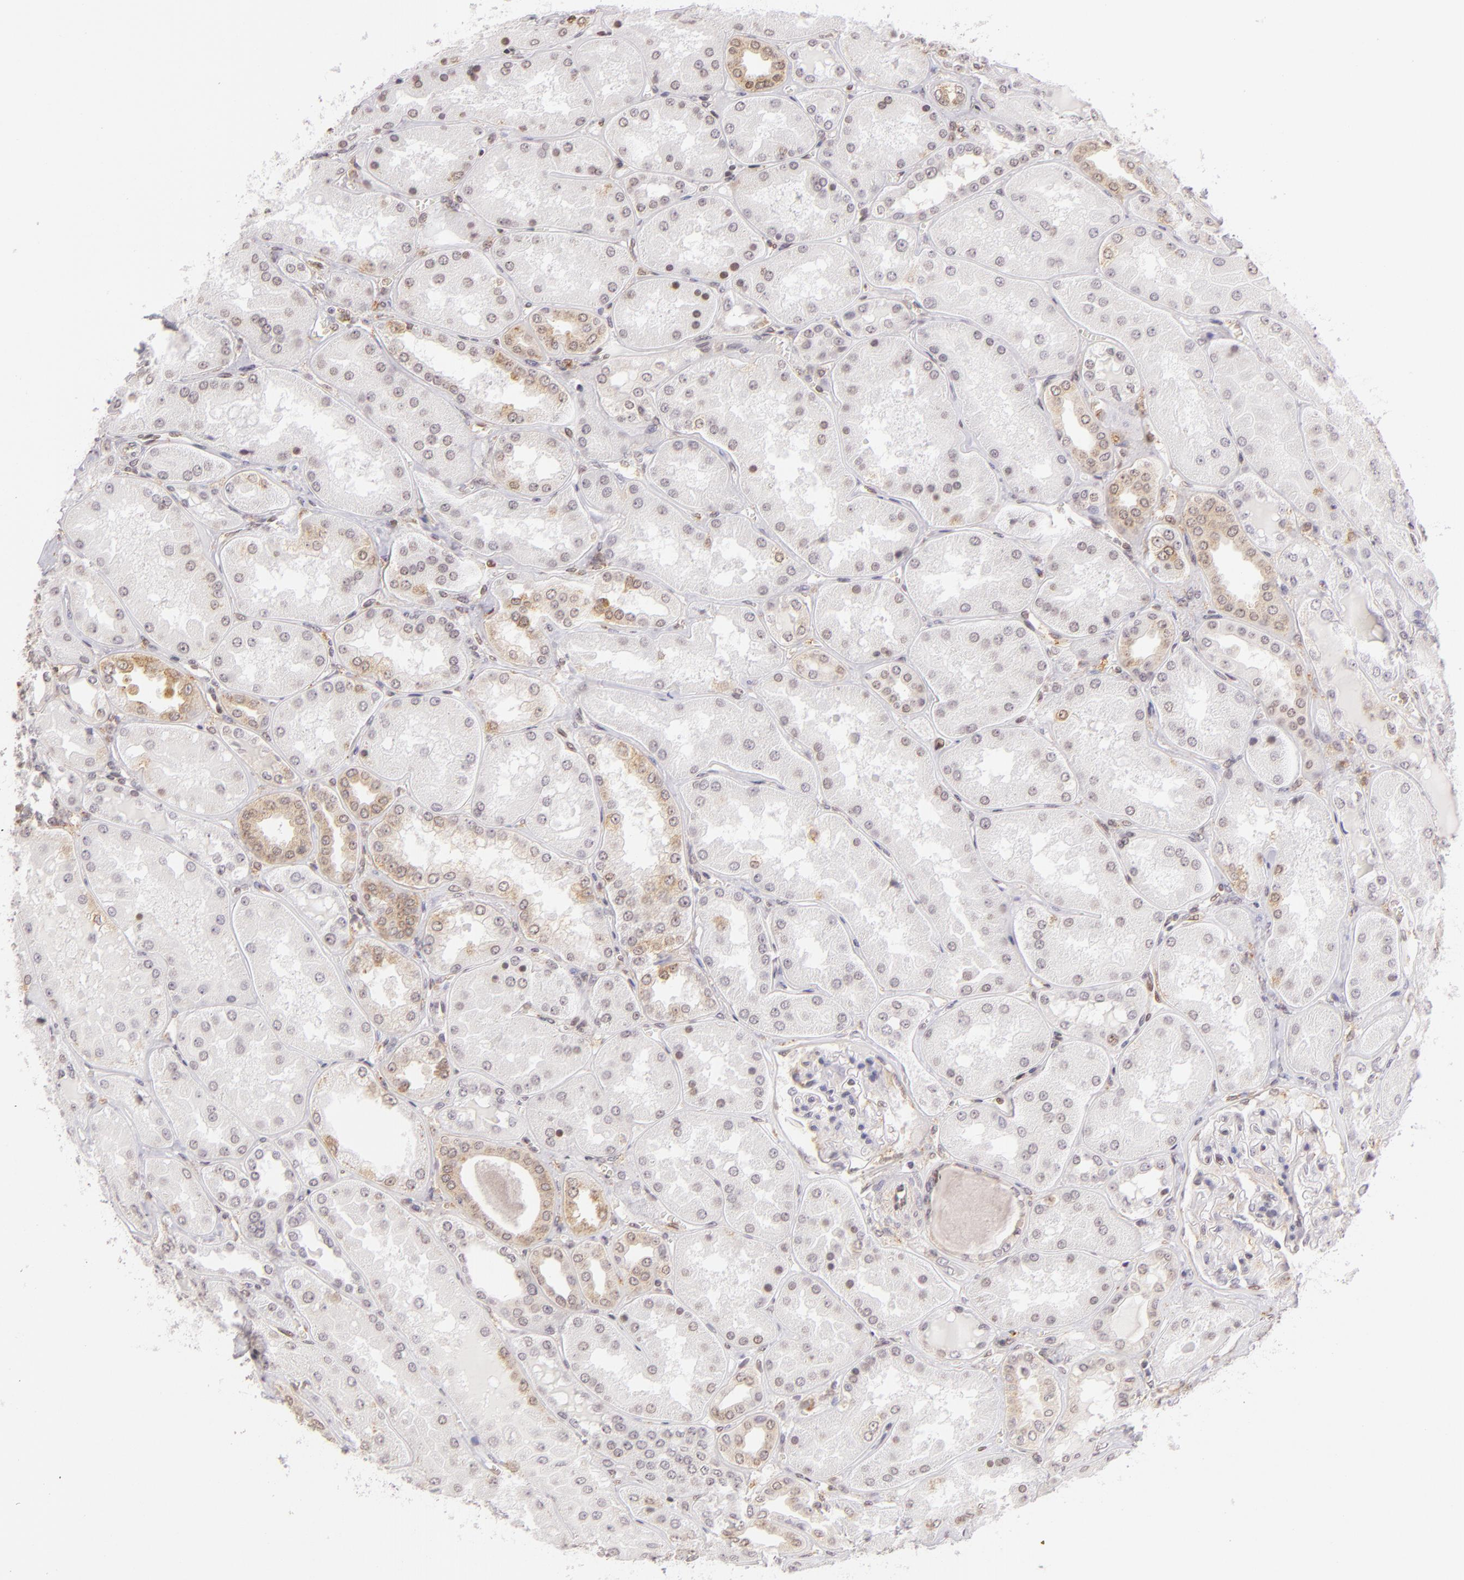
{"staining": {"intensity": "moderate", "quantity": "<25%", "location": "cytoplasmic/membranous,nuclear"}, "tissue": "kidney", "cell_type": "Cells in glomeruli", "image_type": "normal", "snomed": [{"axis": "morphology", "description": "Normal tissue, NOS"}, {"axis": "topography", "description": "Kidney"}], "caption": "This histopathology image exhibits IHC staining of benign human kidney, with low moderate cytoplasmic/membranous,nuclear staining in approximately <25% of cells in glomeruli.", "gene": "ENSG00000290315", "patient": {"sex": "female", "age": 56}}